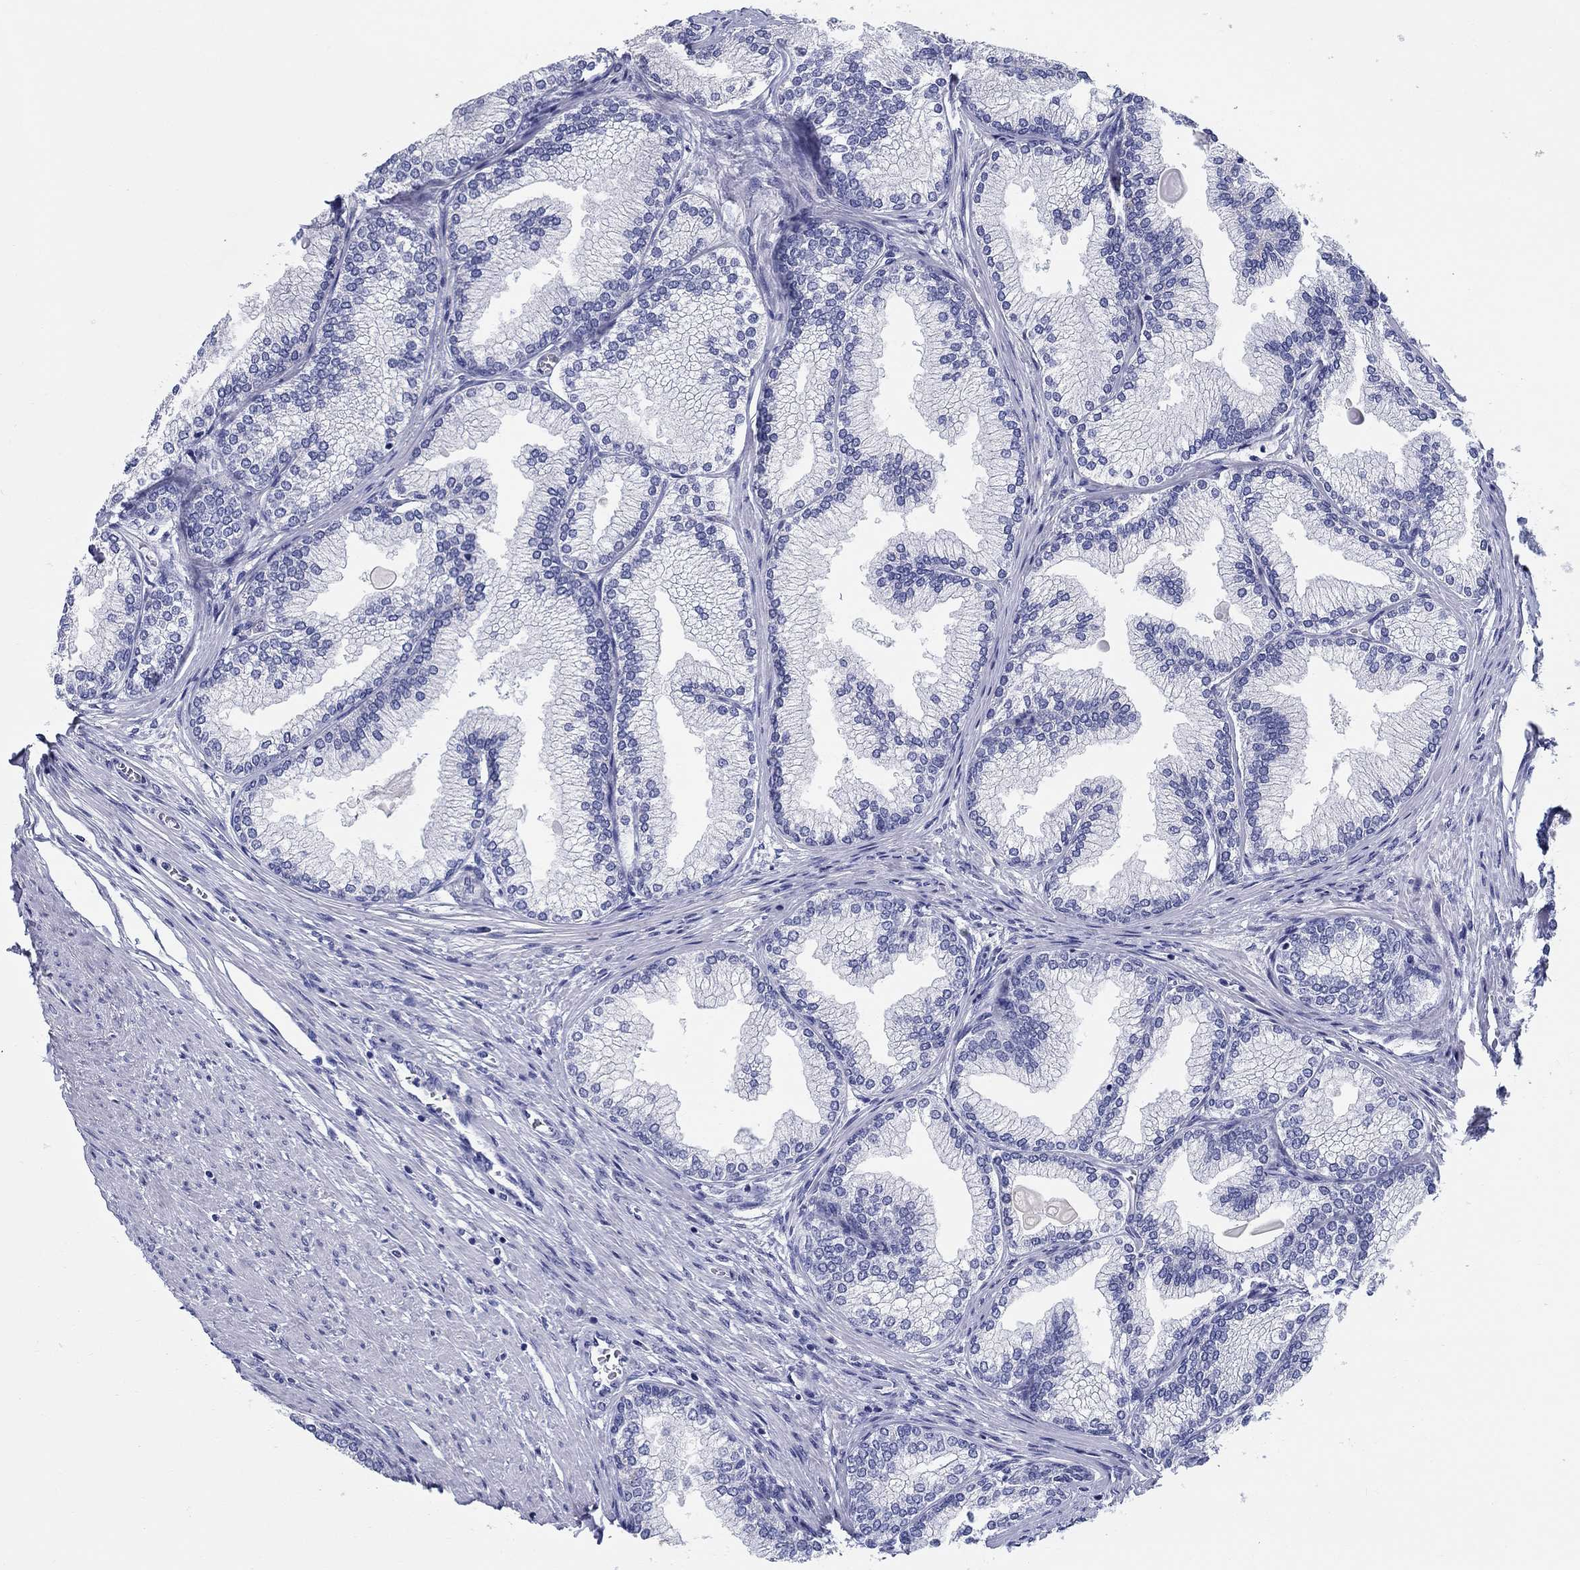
{"staining": {"intensity": "negative", "quantity": "none", "location": "none"}, "tissue": "prostate", "cell_type": "Glandular cells", "image_type": "normal", "snomed": [{"axis": "morphology", "description": "Normal tissue, NOS"}, {"axis": "topography", "description": "Prostate"}], "caption": "IHC image of benign prostate: human prostate stained with DAB (3,3'-diaminobenzidine) demonstrates no significant protein positivity in glandular cells.", "gene": "LAMP5", "patient": {"sex": "male", "age": 72}}